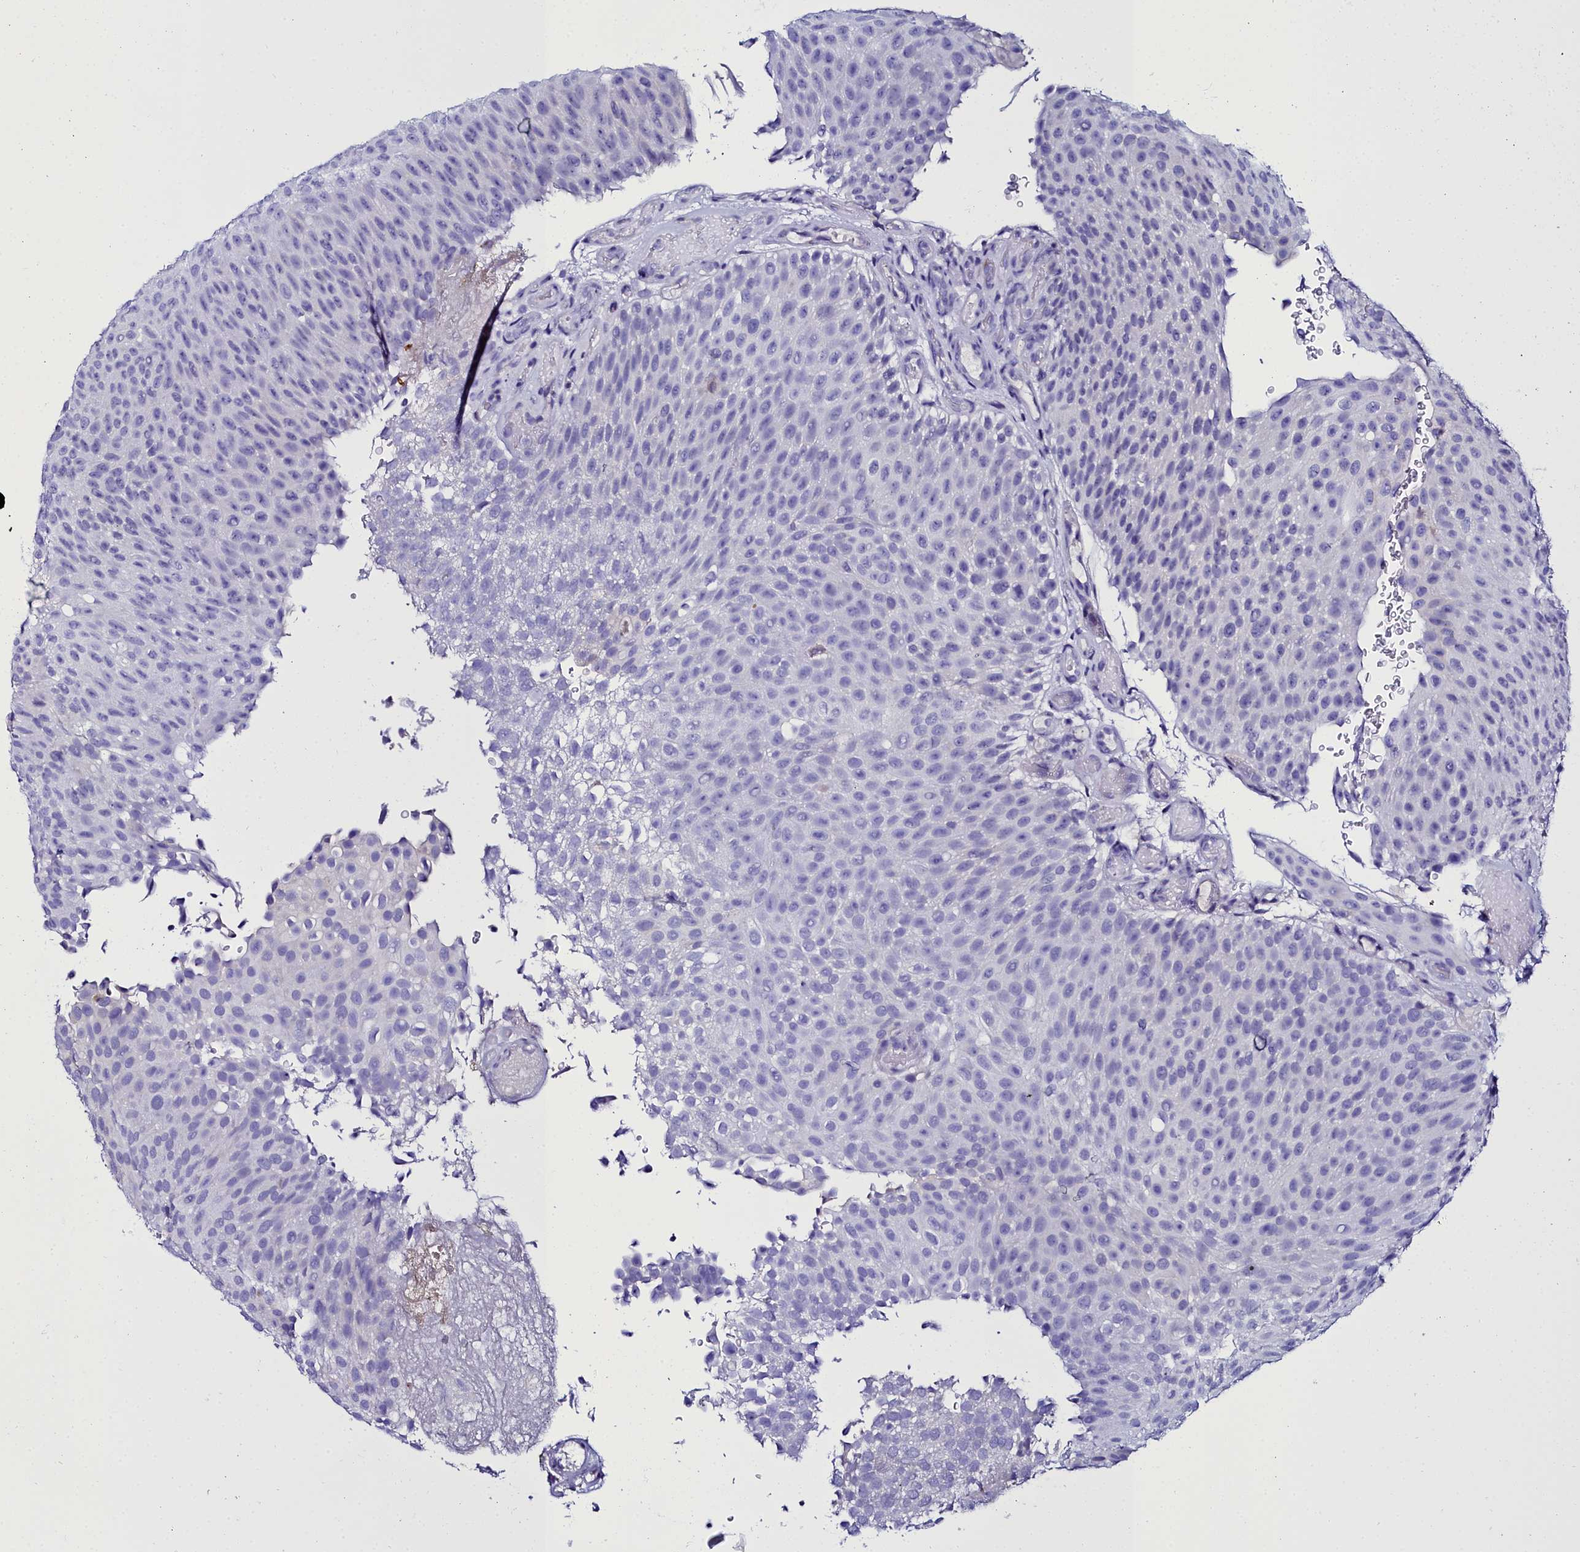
{"staining": {"intensity": "negative", "quantity": "none", "location": "none"}, "tissue": "urothelial cancer", "cell_type": "Tumor cells", "image_type": "cancer", "snomed": [{"axis": "morphology", "description": "Urothelial carcinoma, Low grade"}, {"axis": "topography", "description": "Urinary bladder"}], "caption": "IHC histopathology image of neoplastic tissue: human urothelial cancer stained with DAB (3,3'-diaminobenzidine) displays no significant protein expression in tumor cells.", "gene": "ELAPOR2", "patient": {"sex": "male", "age": 78}}